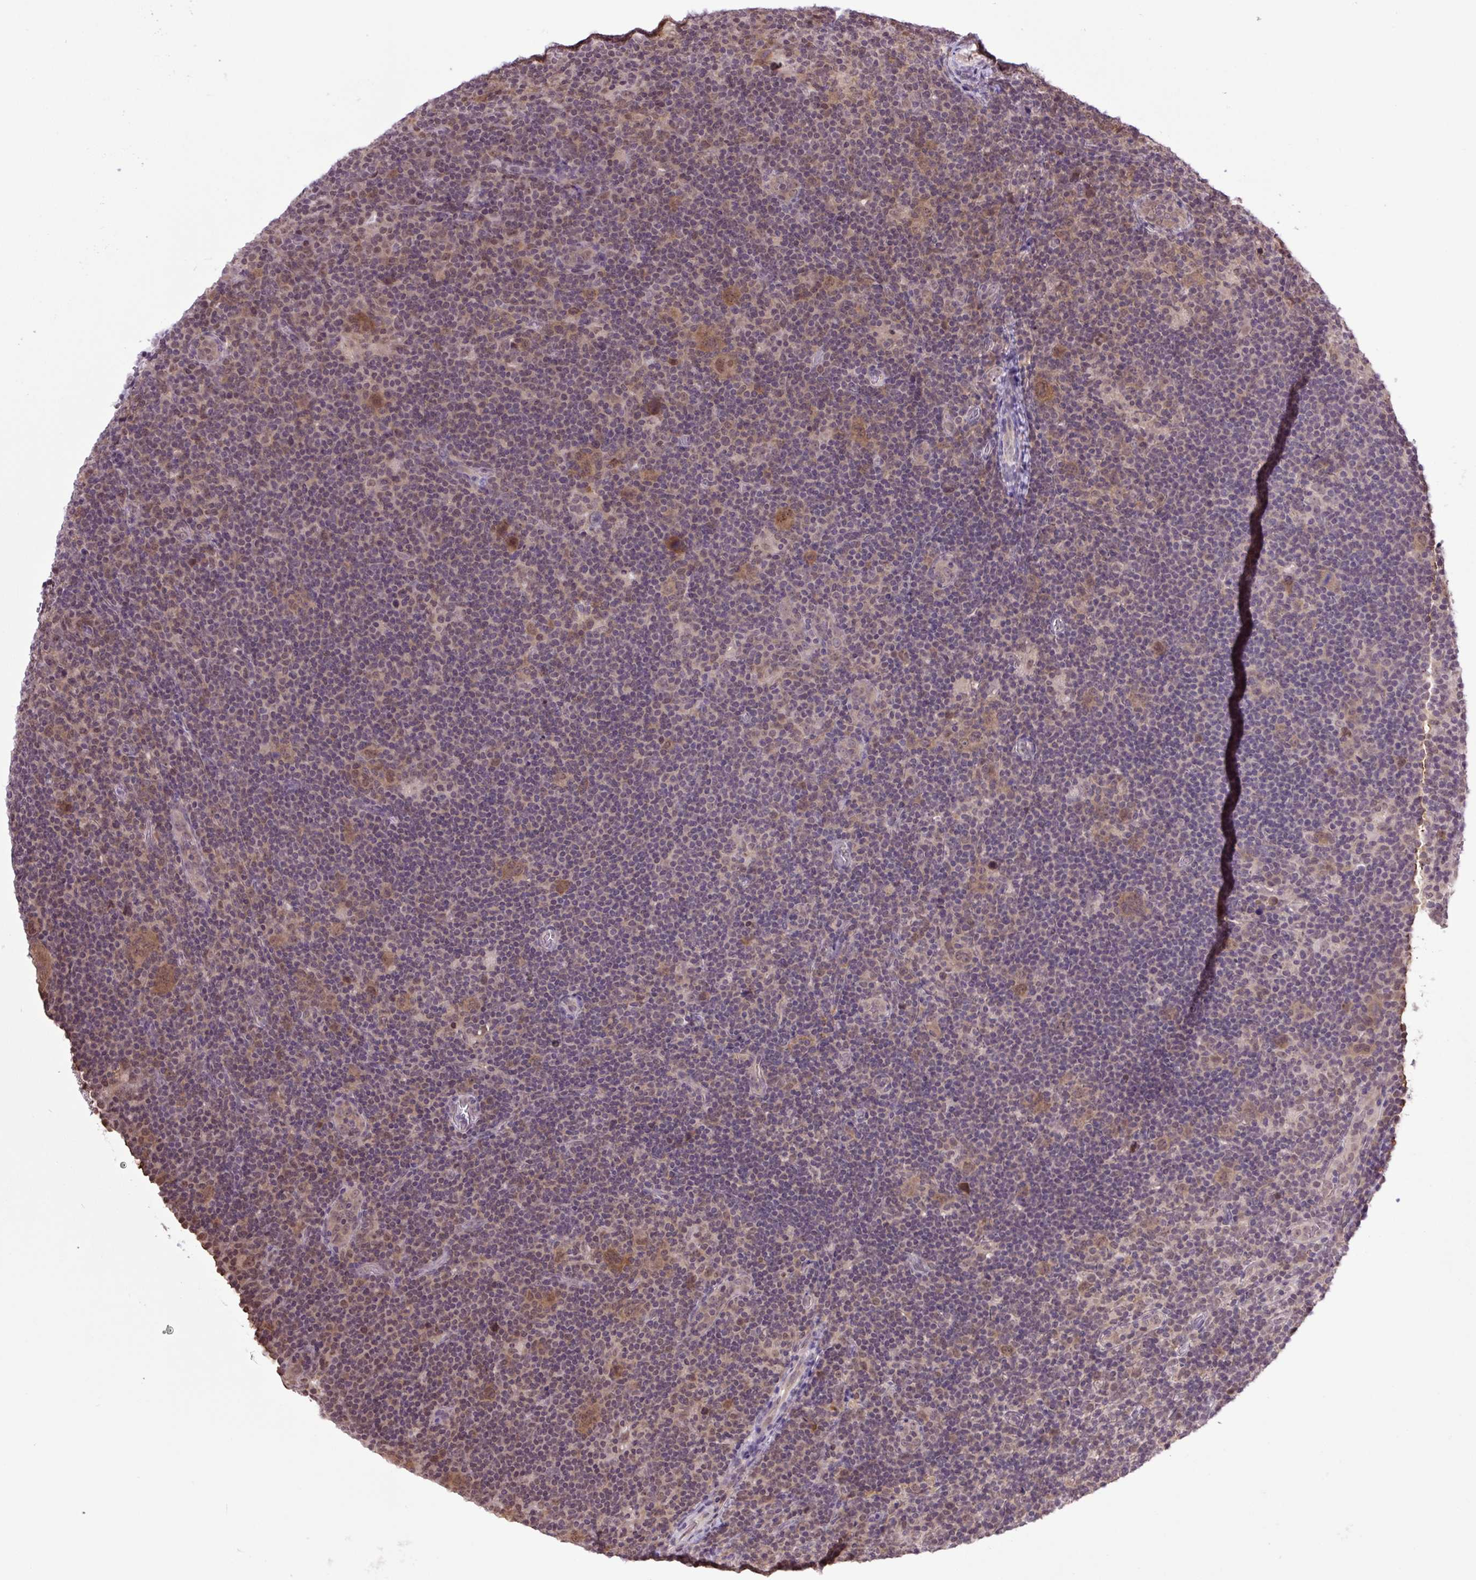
{"staining": {"intensity": "weak", "quantity": "<25%", "location": "nuclear"}, "tissue": "lymphoma", "cell_type": "Tumor cells", "image_type": "cancer", "snomed": [{"axis": "morphology", "description": "Hodgkin's disease, NOS"}, {"axis": "topography", "description": "Lymph node"}], "caption": "Histopathology image shows no protein expression in tumor cells of lymphoma tissue. (Stains: DAB IHC with hematoxylin counter stain, Microscopy: brightfield microscopy at high magnification).", "gene": "SGTA", "patient": {"sex": "female", "age": 57}}